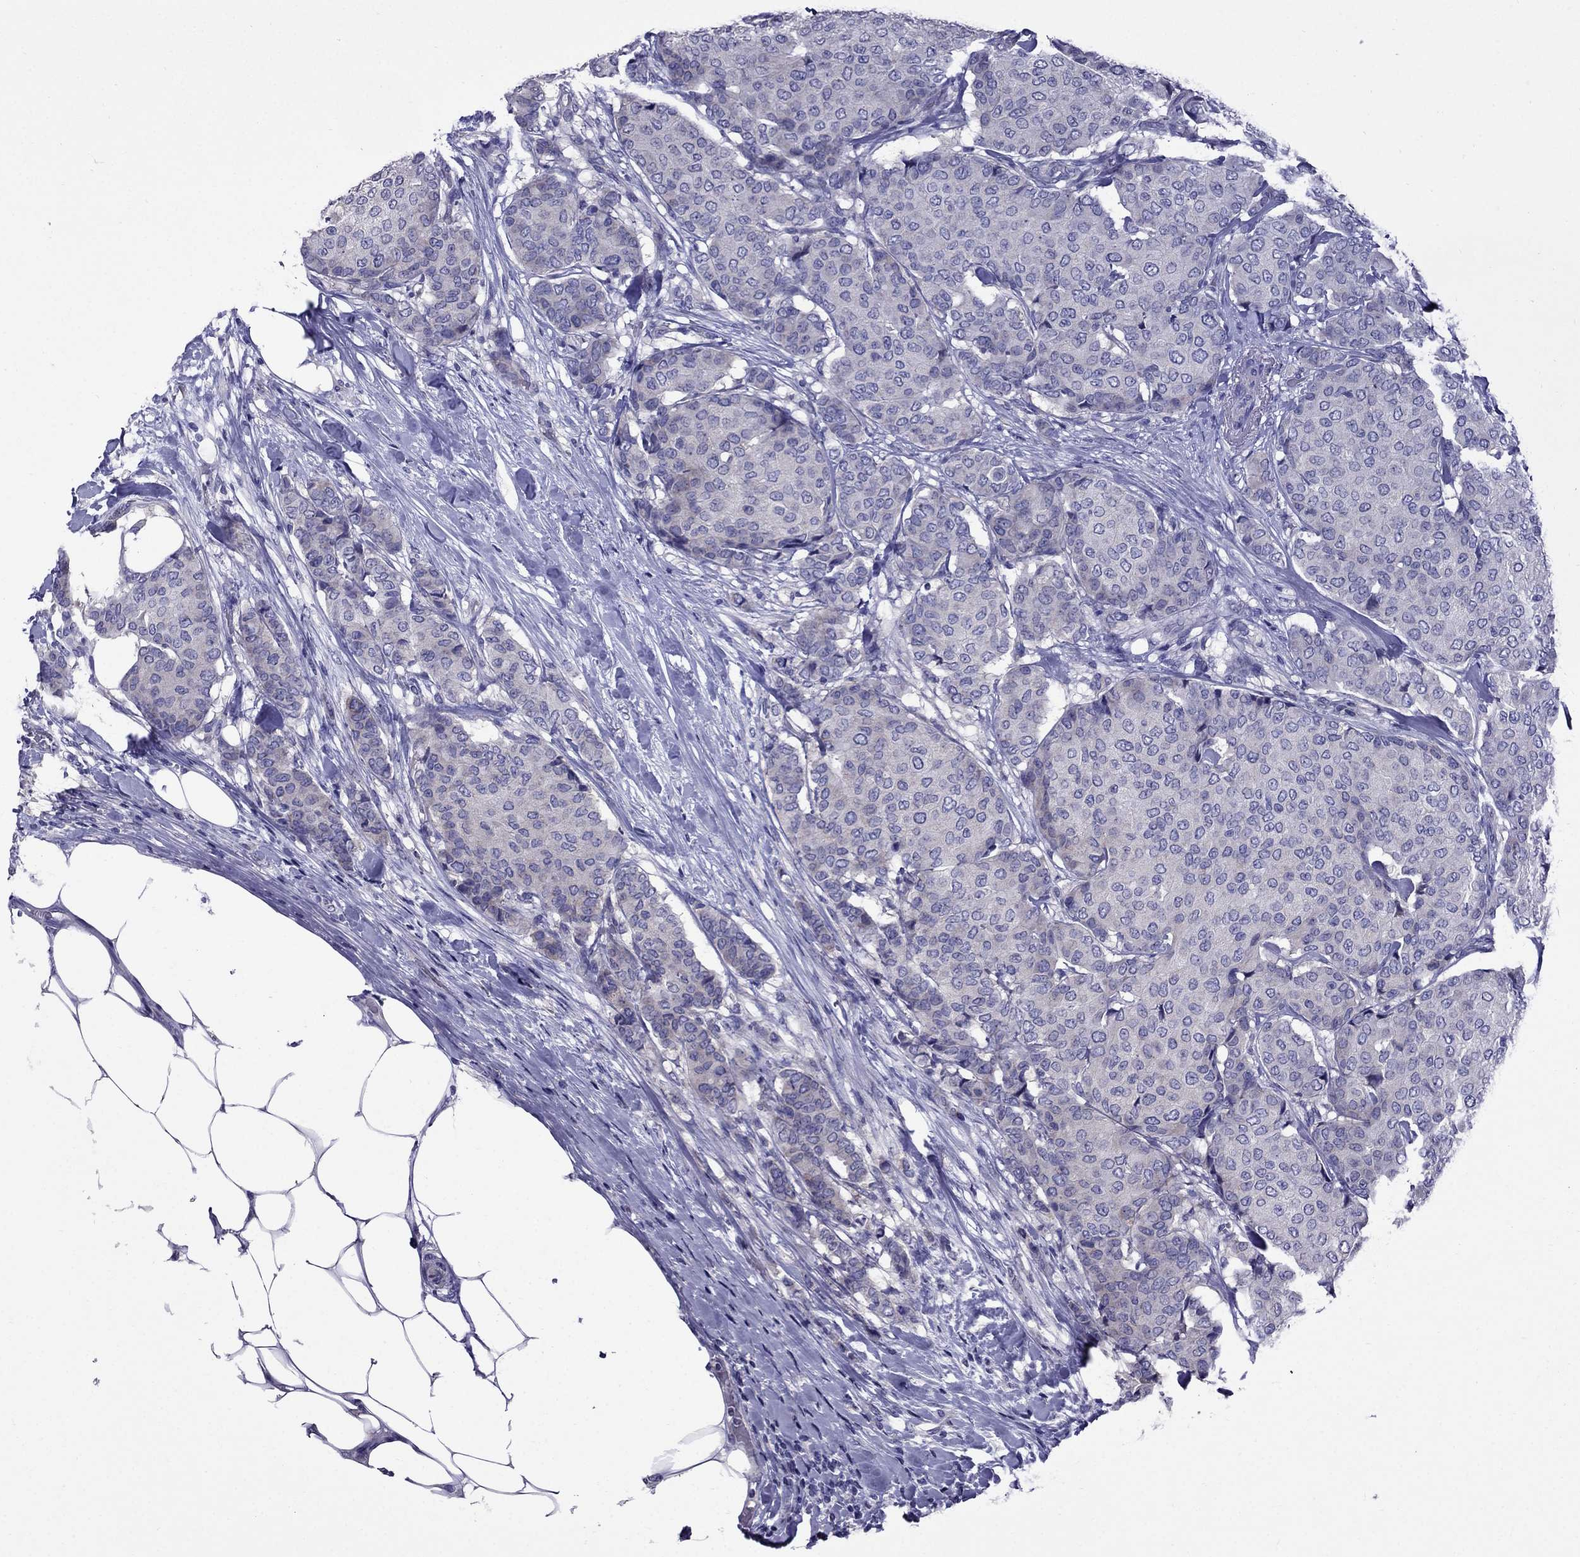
{"staining": {"intensity": "negative", "quantity": "none", "location": "none"}, "tissue": "breast cancer", "cell_type": "Tumor cells", "image_type": "cancer", "snomed": [{"axis": "morphology", "description": "Duct carcinoma"}, {"axis": "topography", "description": "Breast"}], "caption": "High power microscopy micrograph of an IHC micrograph of breast cancer (infiltrating ductal carcinoma), revealing no significant positivity in tumor cells.", "gene": "OXCT2", "patient": {"sex": "female", "age": 75}}